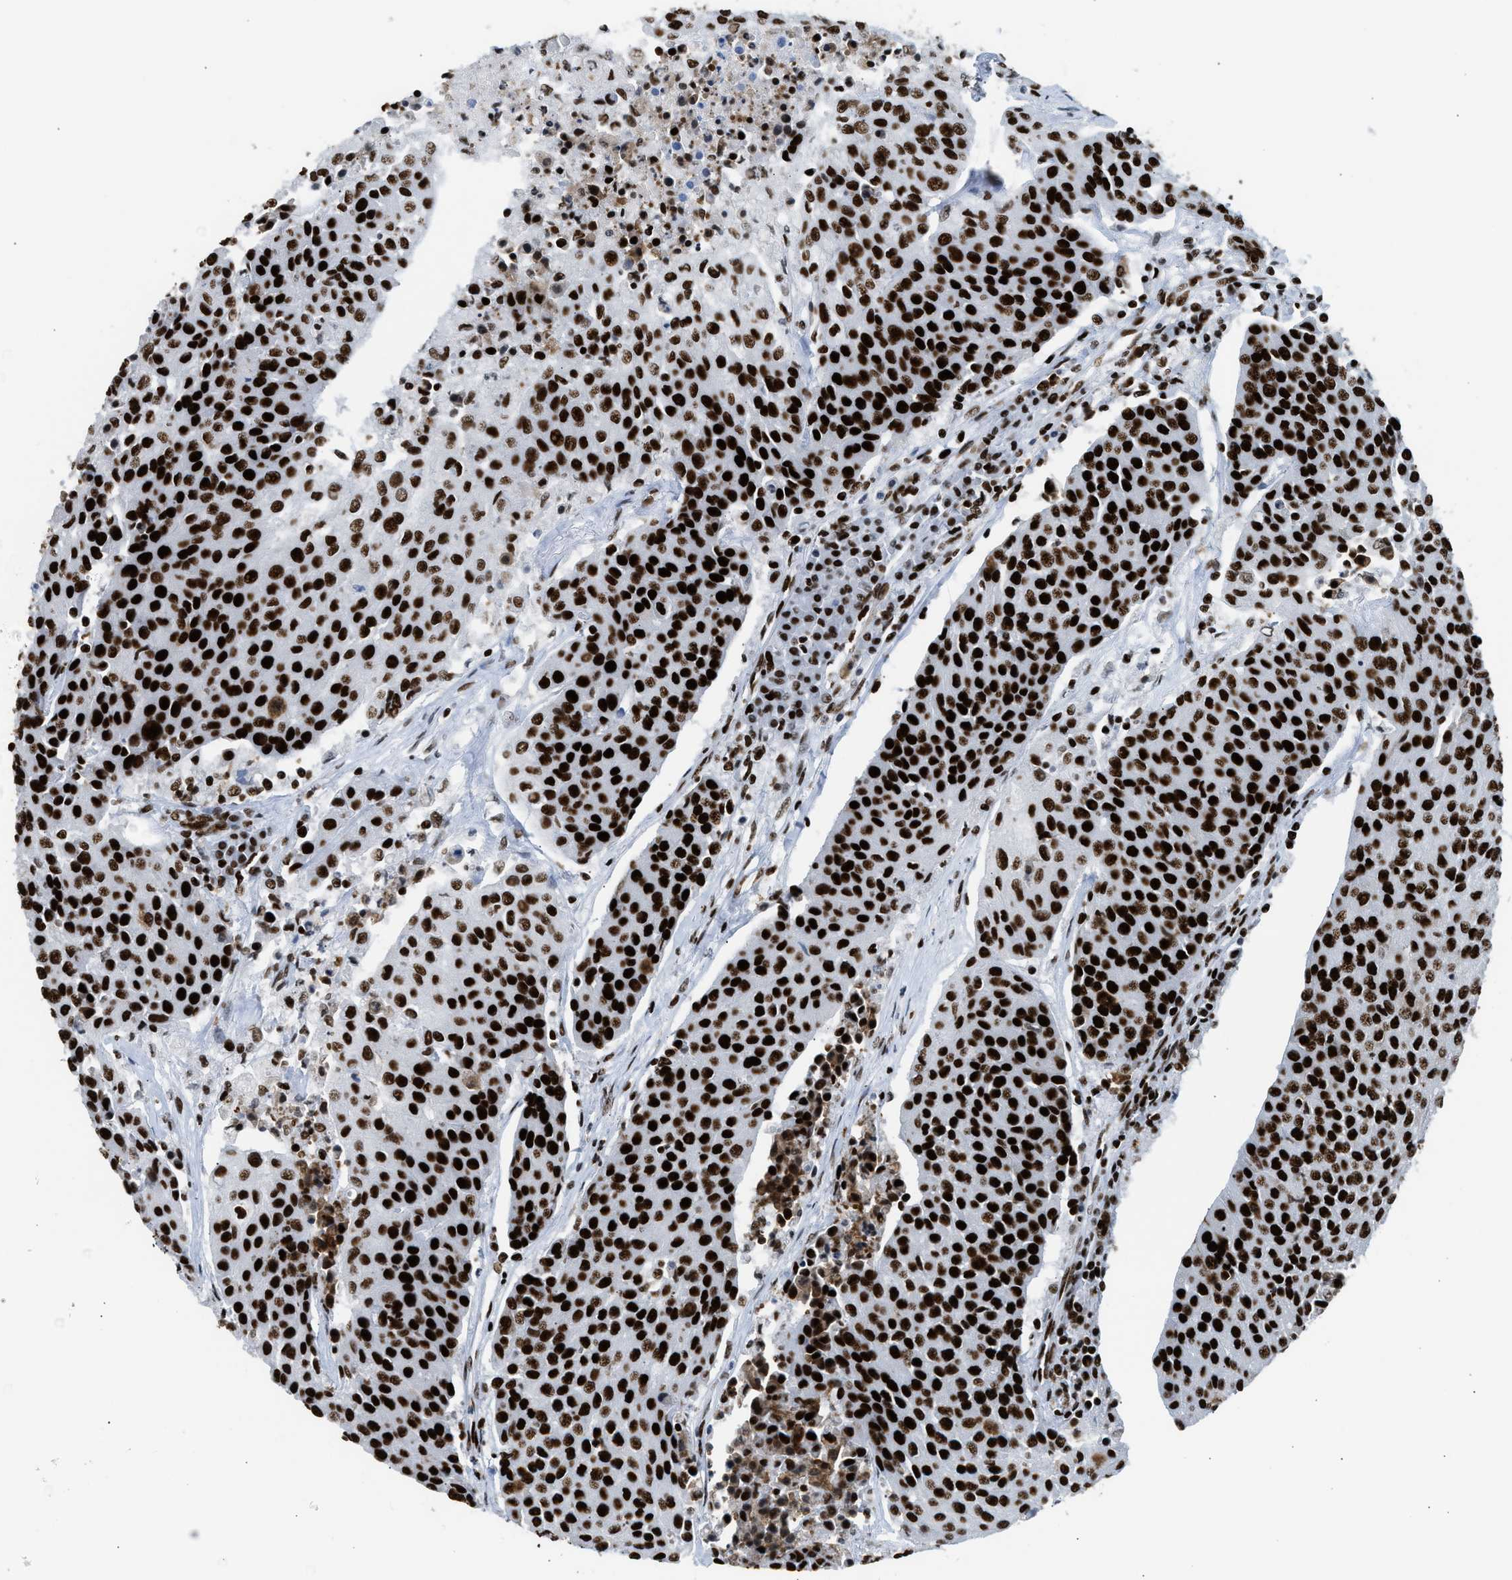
{"staining": {"intensity": "strong", "quantity": ">75%", "location": "nuclear"}, "tissue": "urothelial cancer", "cell_type": "Tumor cells", "image_type": "cancer", "snomed": [{"axis": "morphology", "description": "Urothelial carcinoma, High grade"}, {"axis": "topography", "description": "Urinary bladder"}], "caption": "This is an image of immunohistochemistry (IHC) staining of urothelial carcinoma (high-grade), which shows strong expression in the nuclear of tumor cells.", "gene": "PIF1", "patient": {"sex": "female", "age": 85}}